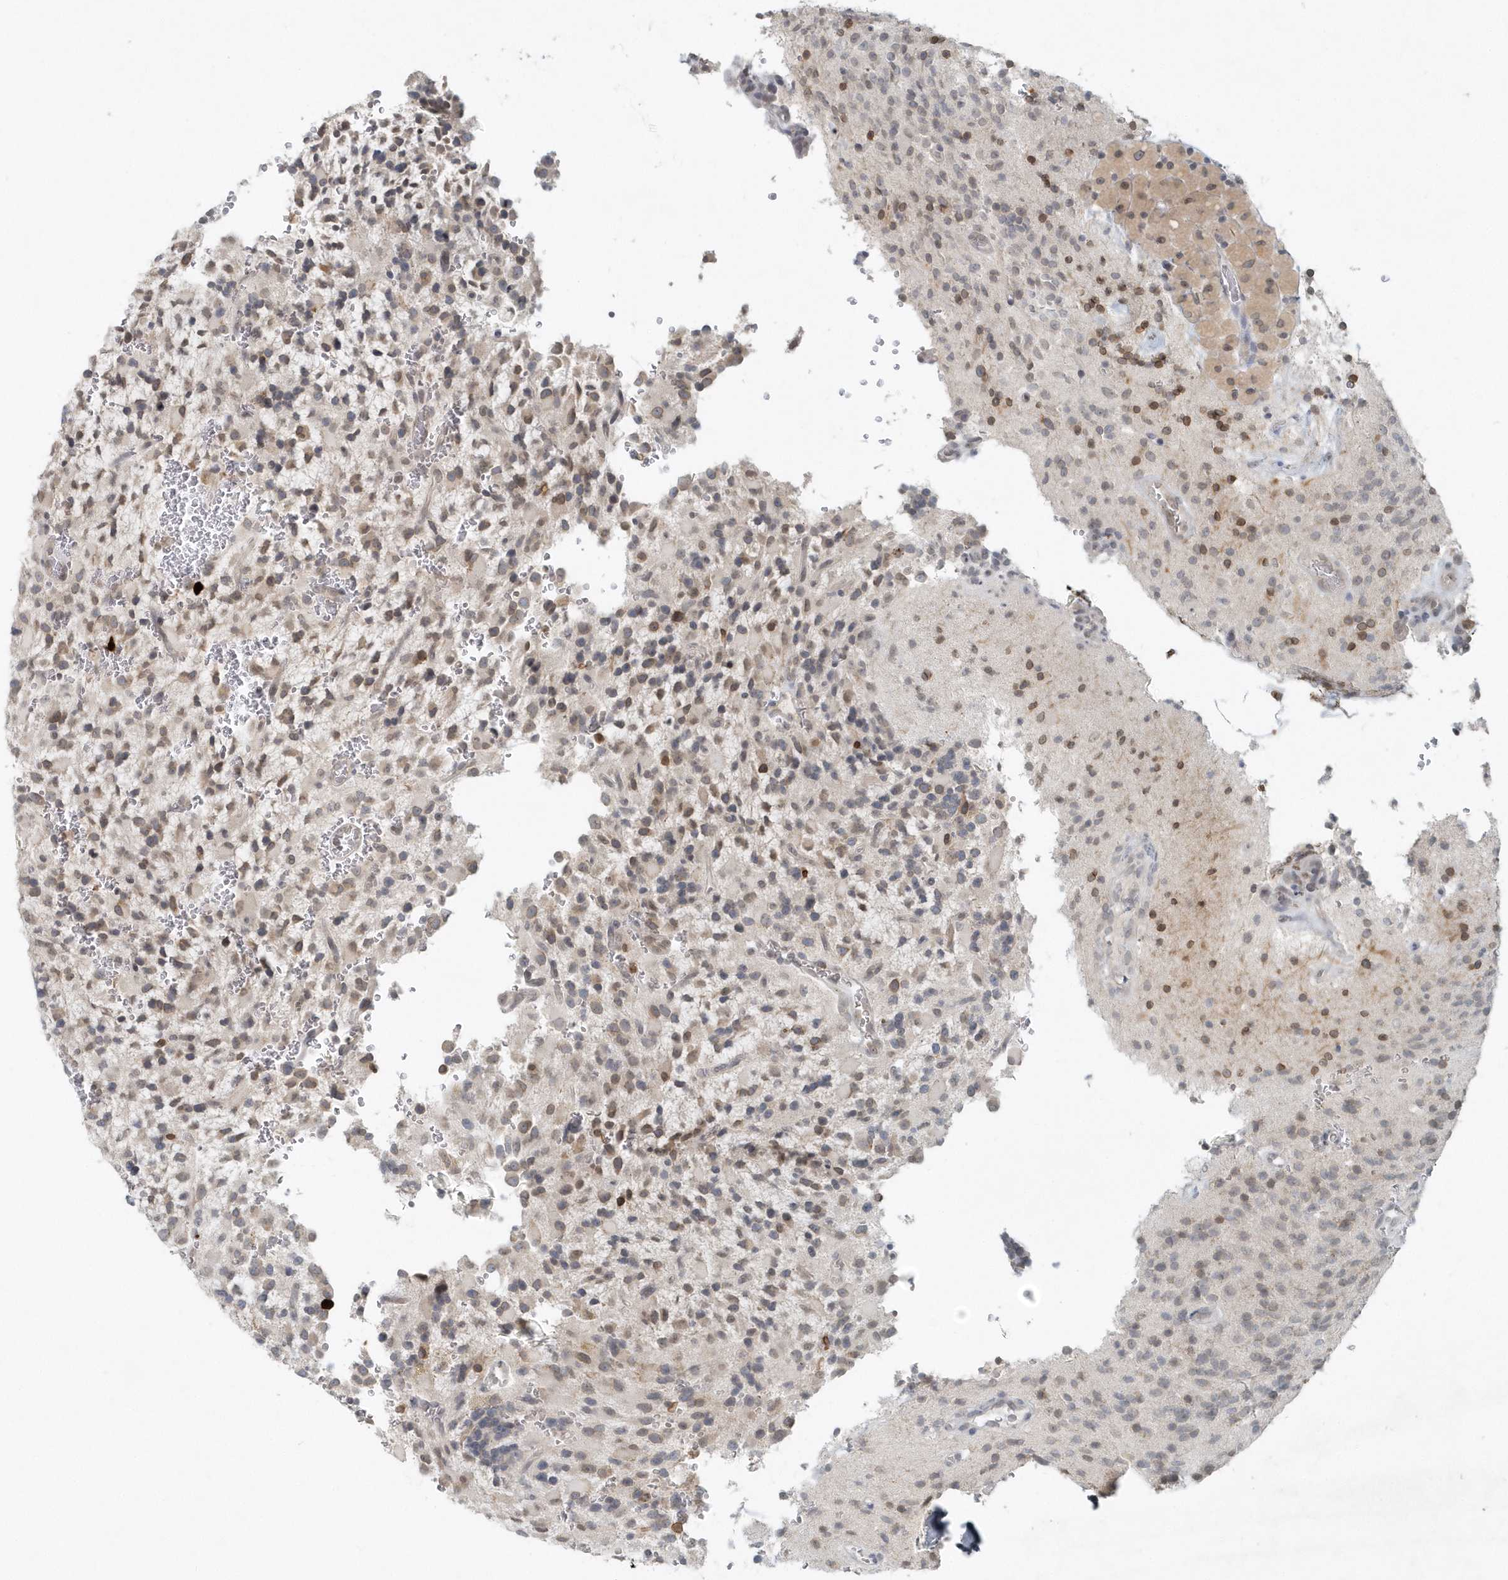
{"staining": {"intensity": "weak", "quantity": "<25%", "location": "cytoplasmic/membranous,nuclear"}, "tissue": "glioma", "cell_type": "Tumor cells", "image_type": "cancer", "snomed": [{"axis": "morphology", "description": "Glioma, malignant, High grade"}, {"axis": "topography", "description": "Brain"}], "caption": "Immunohistochemistry of human high-grade glioma (malignant) exhibits no expression in tumor cells.", "gene": "NUP54", "patient": {"sex": "male", "age": 34}}